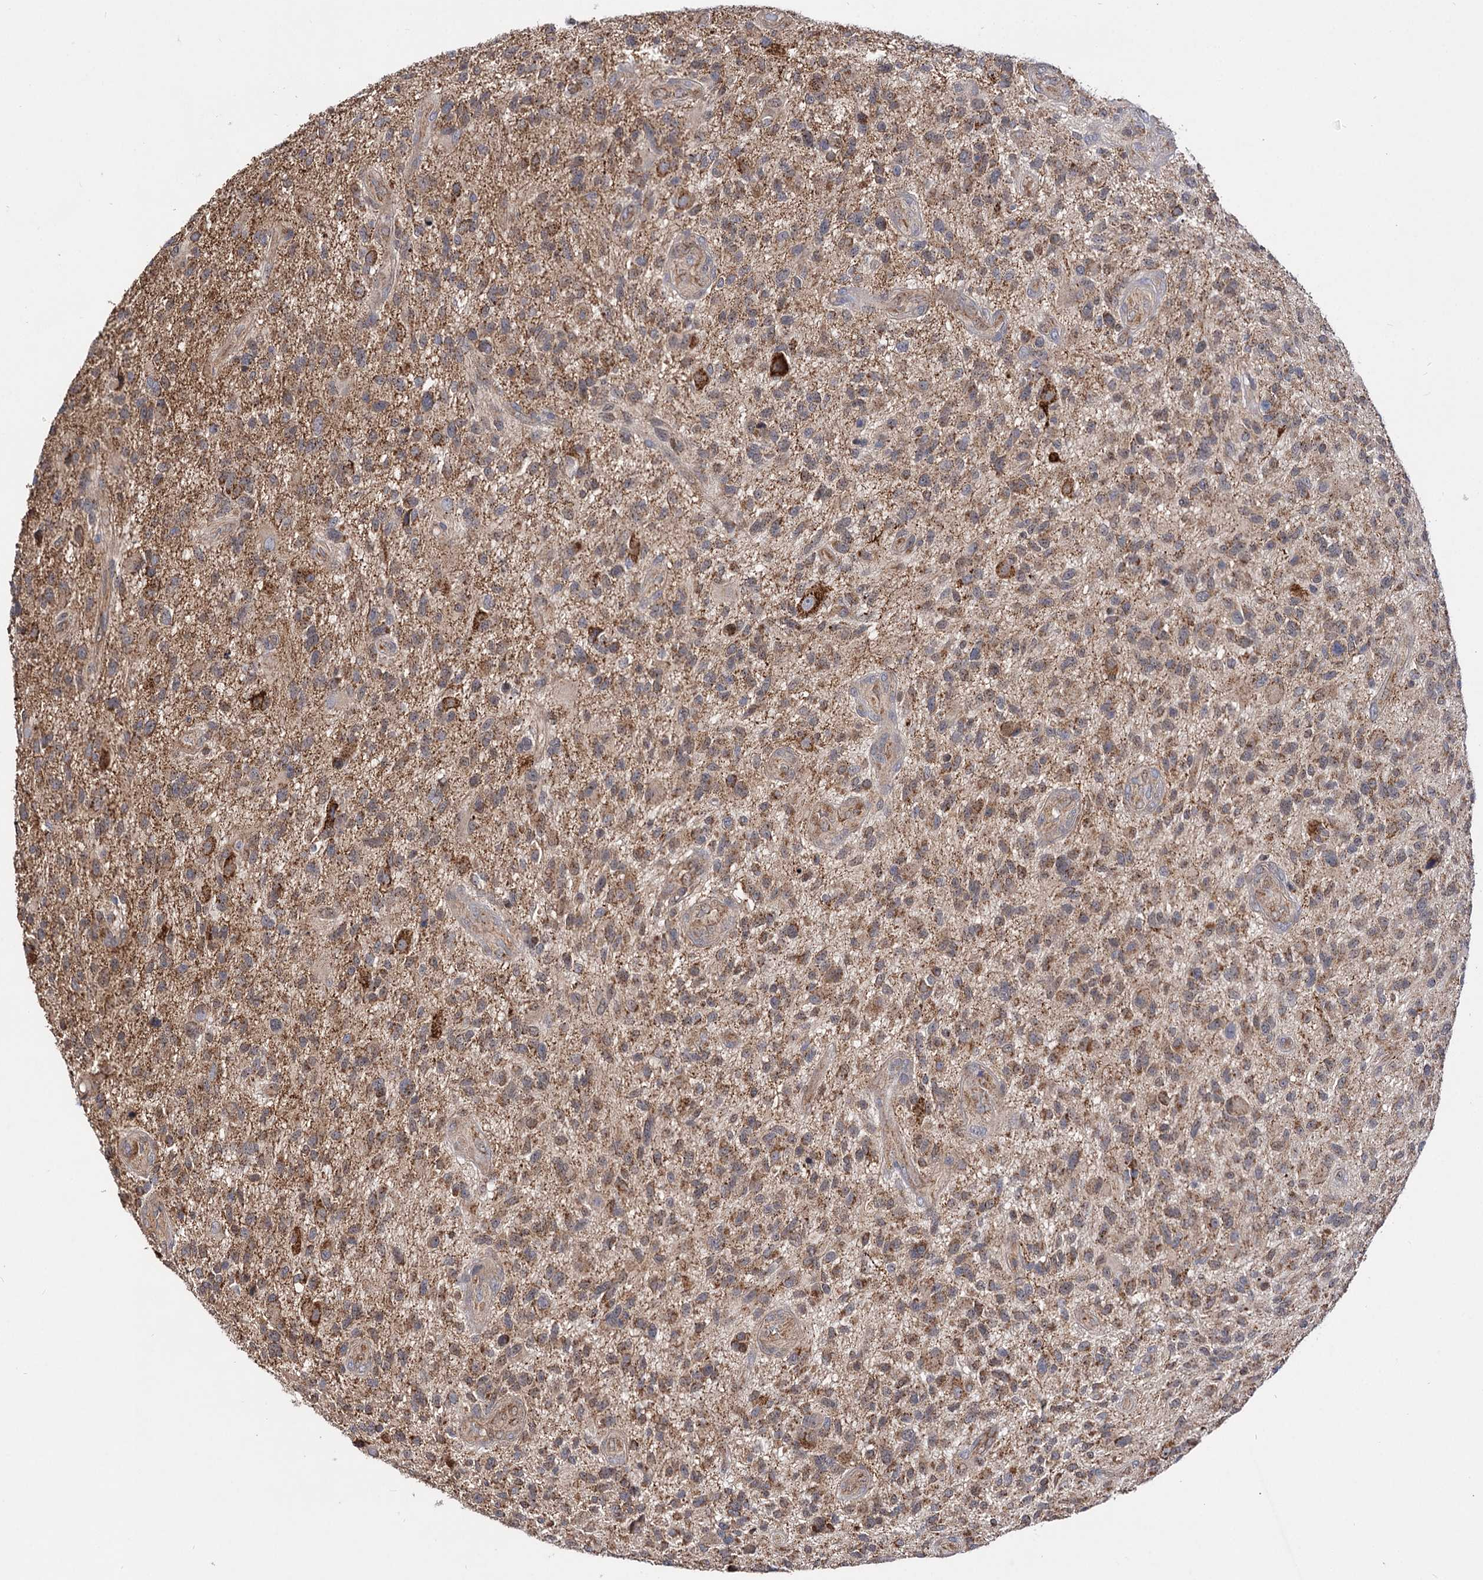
{"staining": {"intensity": "moderate", "quantity": ">75%", "location": "cytoplasmic/membranous"}, "tissue": "glioma", "cell_type": "Tumor cells", "image_type": "cancer", "snomed": [{"axis": "morphology", "description": "Glioma, malignant, High grade"}, {"axis": "topography", "description": "Brain"}], "caption": "Immunohistochemical staining of glioma shows medium levels of moderate cytoplasmic/membranous positivity in approximately >75% of tumor cells. (brown staining indicates protein expression, while blue staining denotes nuclei).", "gene": "CEP76", "patient": {"sex": "male", "age": 47}}